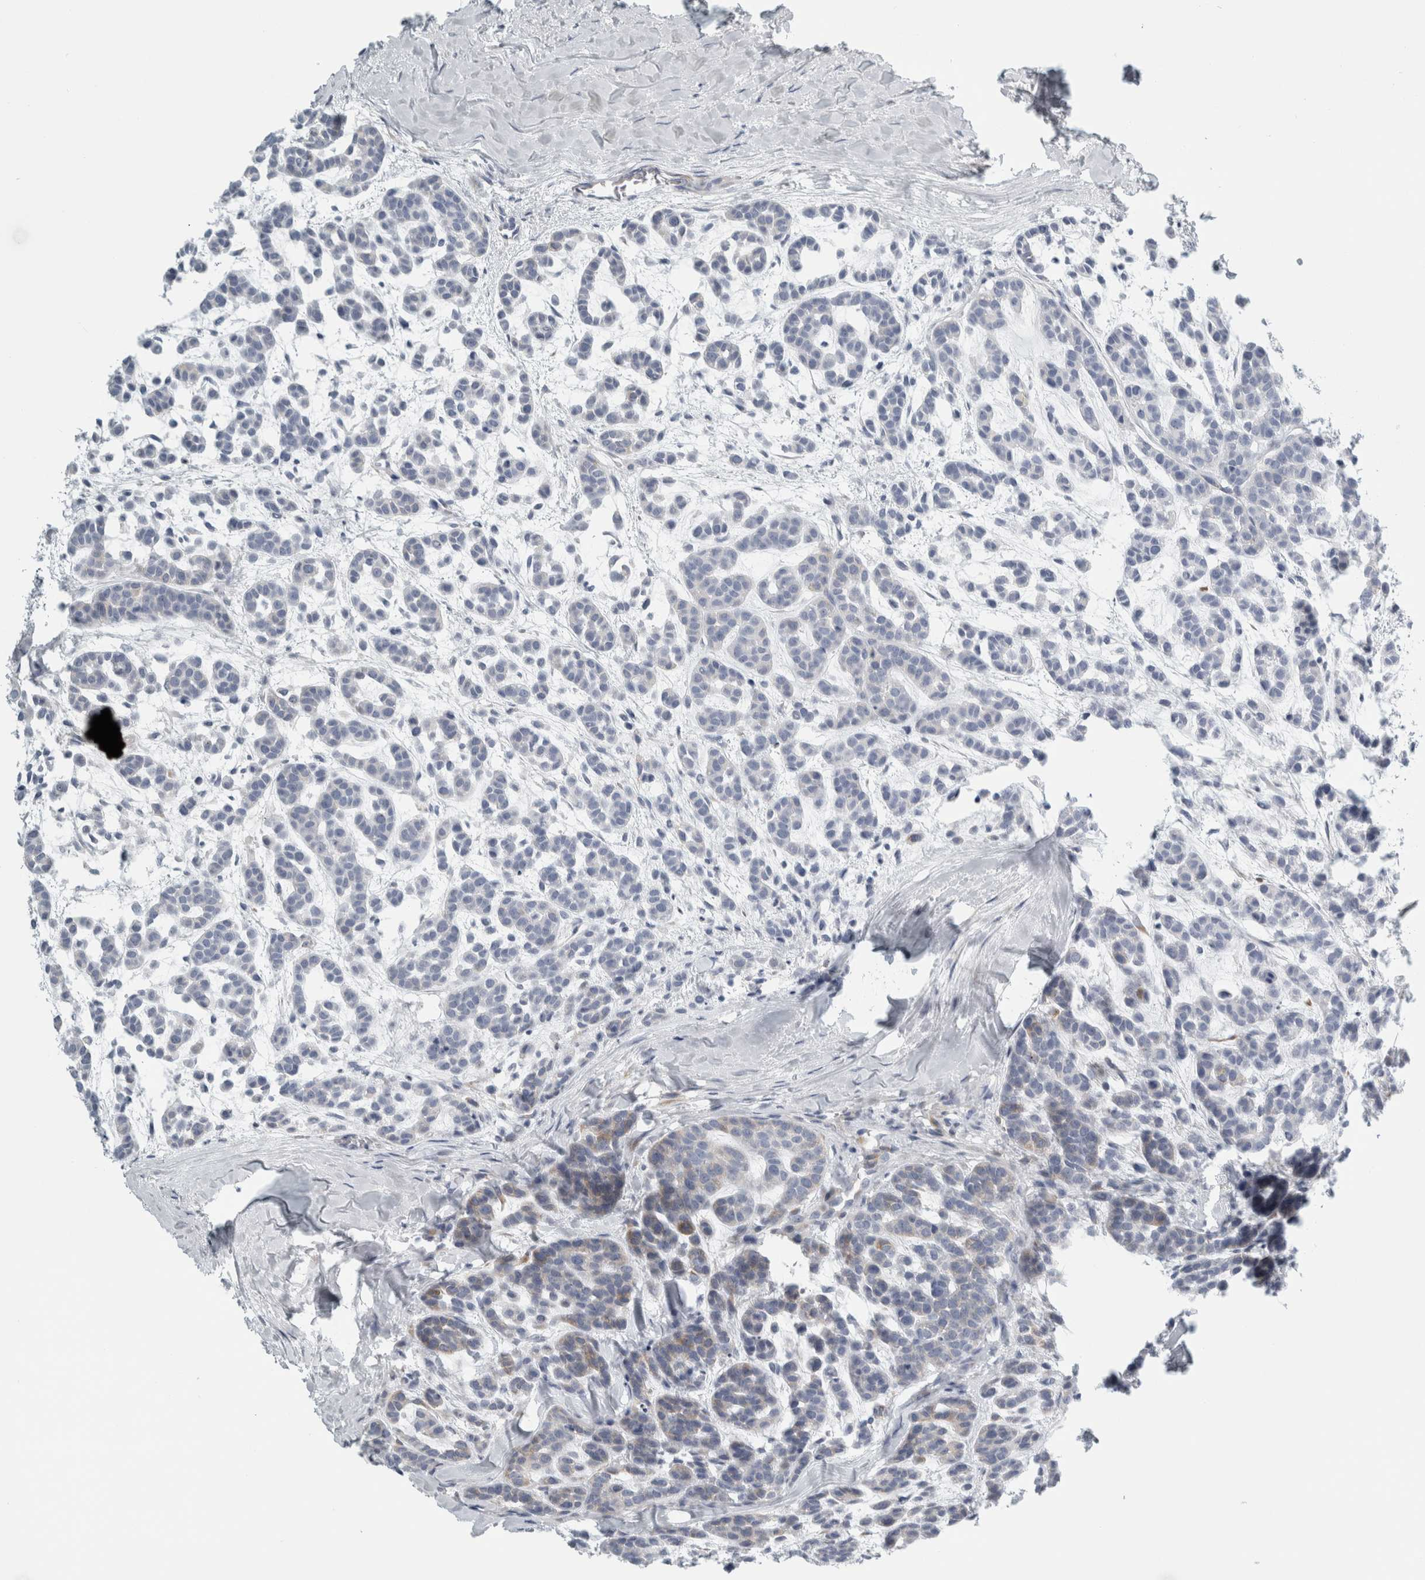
{"staining": {"intensity": "negative", "quantity": "none", "location": "none"}, "tissue": "head and neck cancer", "cell_type": "Tumor cells", "image_type": "cancer", "snomed": [{"axis": "morphology", "description": "Adenocarcinoma, NOS"}, {"axis": "morphology", "description": "Adenoma, NOS"}, {"axis": "topography", "description": "Head-Neck"}], "caption": "A high-resolution photomicrograph shows IHC staining of head and neck adenocarcinoma, which reveals no significant positivity in tumor cells. The staining is performed using DAB (3,3'-diaminobenzidine) brown chromogen with nuclei counter-stained in using hematoxylin.", "gene": "B3GNT3", "patient": {"sex": "female", "age": 55}}